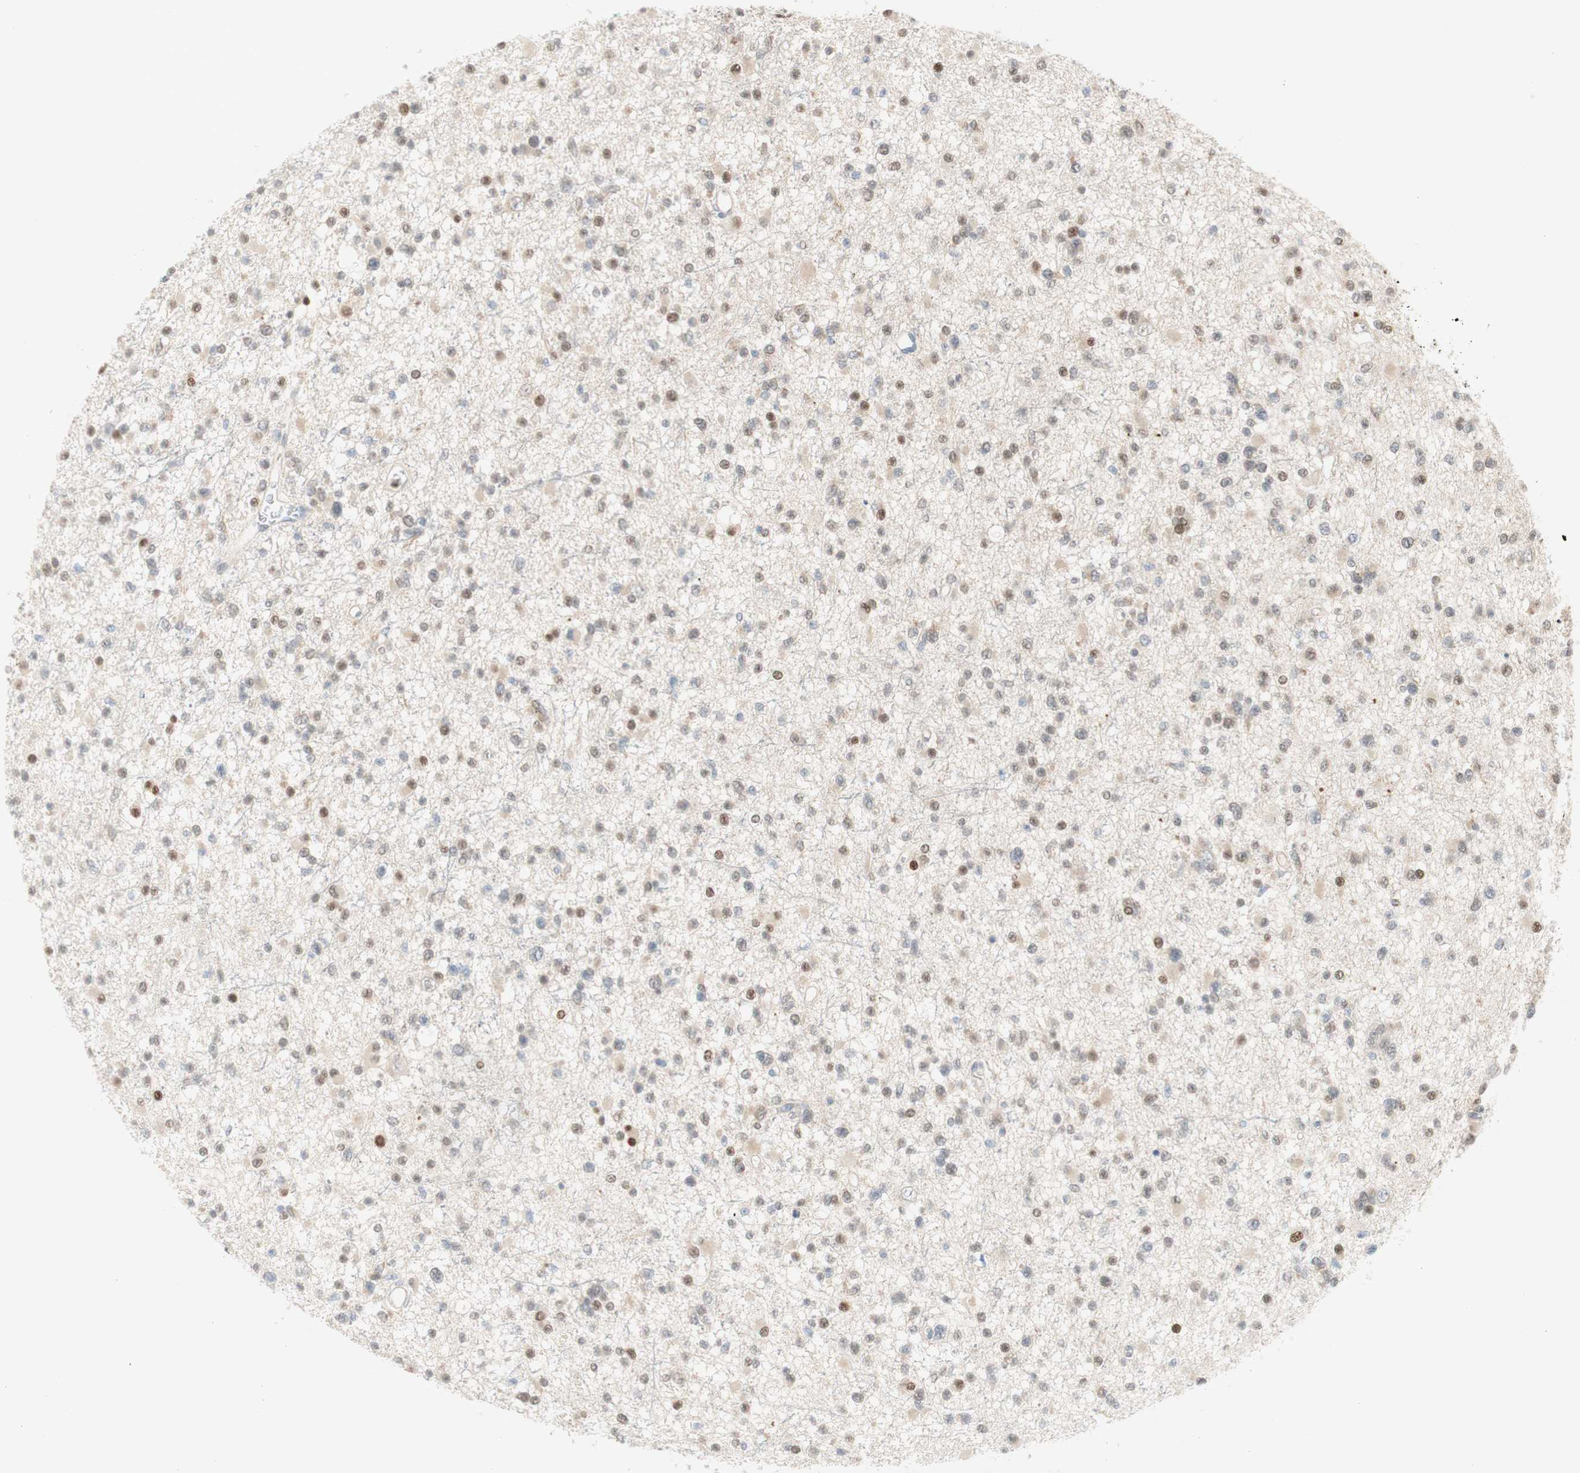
{"staining": {"intensity": "weak", "quantity": "25%-75%", "location": "nuclear"}, "tissue": "glioma", "cell_type": "Tumor cells", "image_type": "cancer", "snomed": [{"axis": "morphology", "description": "Glioma, malignant, Low grade"}, {"axis": "topography", "description": "Brain"}], "caption": "Brown immunohistochemical staining in human malignant glioma (low-grade) demonstrates weak nuclear staining in approximately 25%-75% of tumor cells.", "gene": "RFNG", "patient": {"sex": "female", "age": 22}}